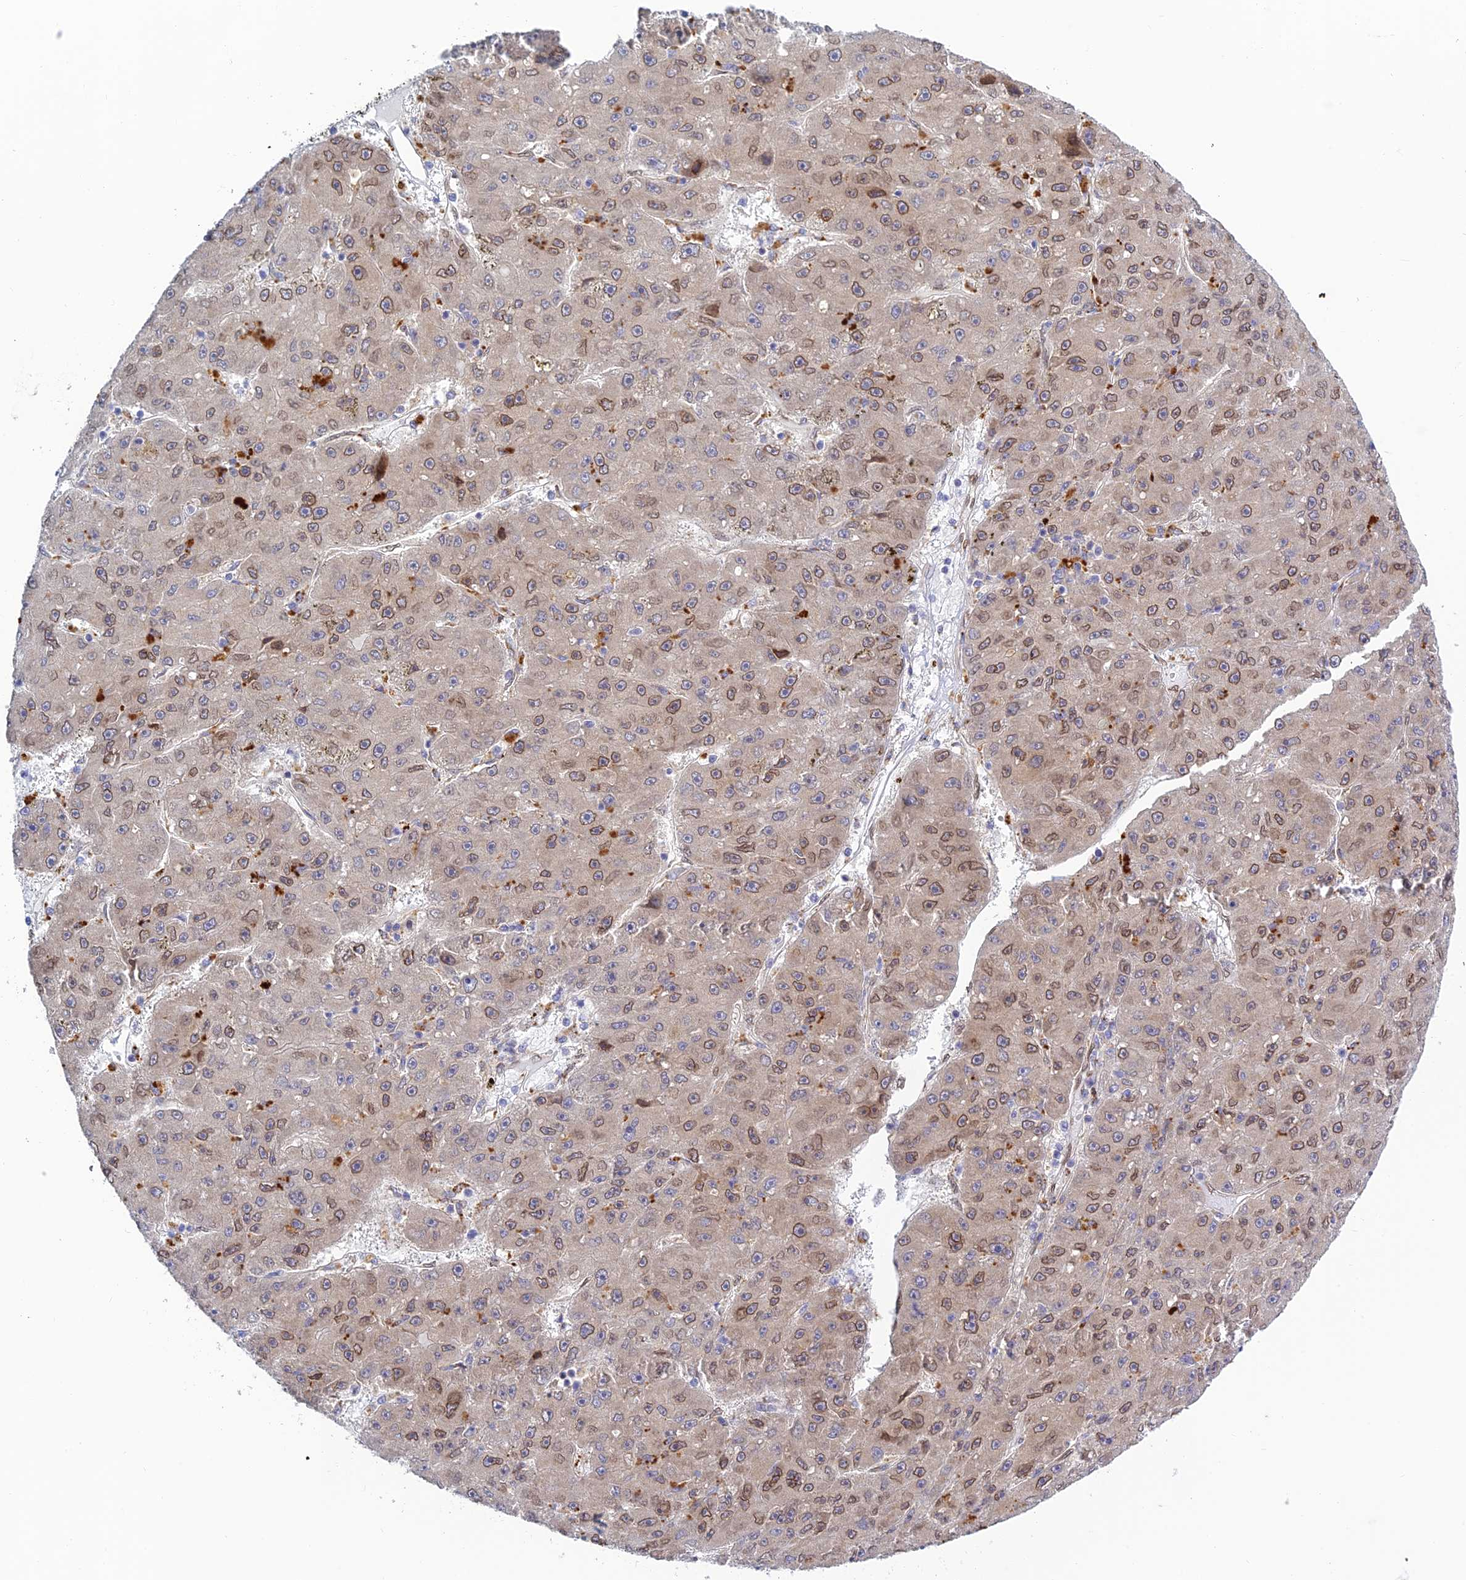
{"staining": {"intensity": "moderate", "quantity": "25%-75%", "location": "cytoplasmic/membranous,nuclear"}, "tissue": "liver cancer", "cell_type": "Tumor cells", "image_type": "cancer", "snomed": [{"axis": "morphology", "description": "Carcinoma, Hepatocellular, NOS"}, {"axis": "topography", "description": "Liver"}], "caption": "Immunohistochemistry (IHC) of liver hepatocellular carcinoma demonstrates medium levels of moderate cytoplasmic/membranous and nuclear expression in approximately 25%-75% of tumor cells. (Brightfield microscopy of DAB IHC at high magnification).", "gene": "SKIC8", "patient": {"sex": "male", "age": 67}}